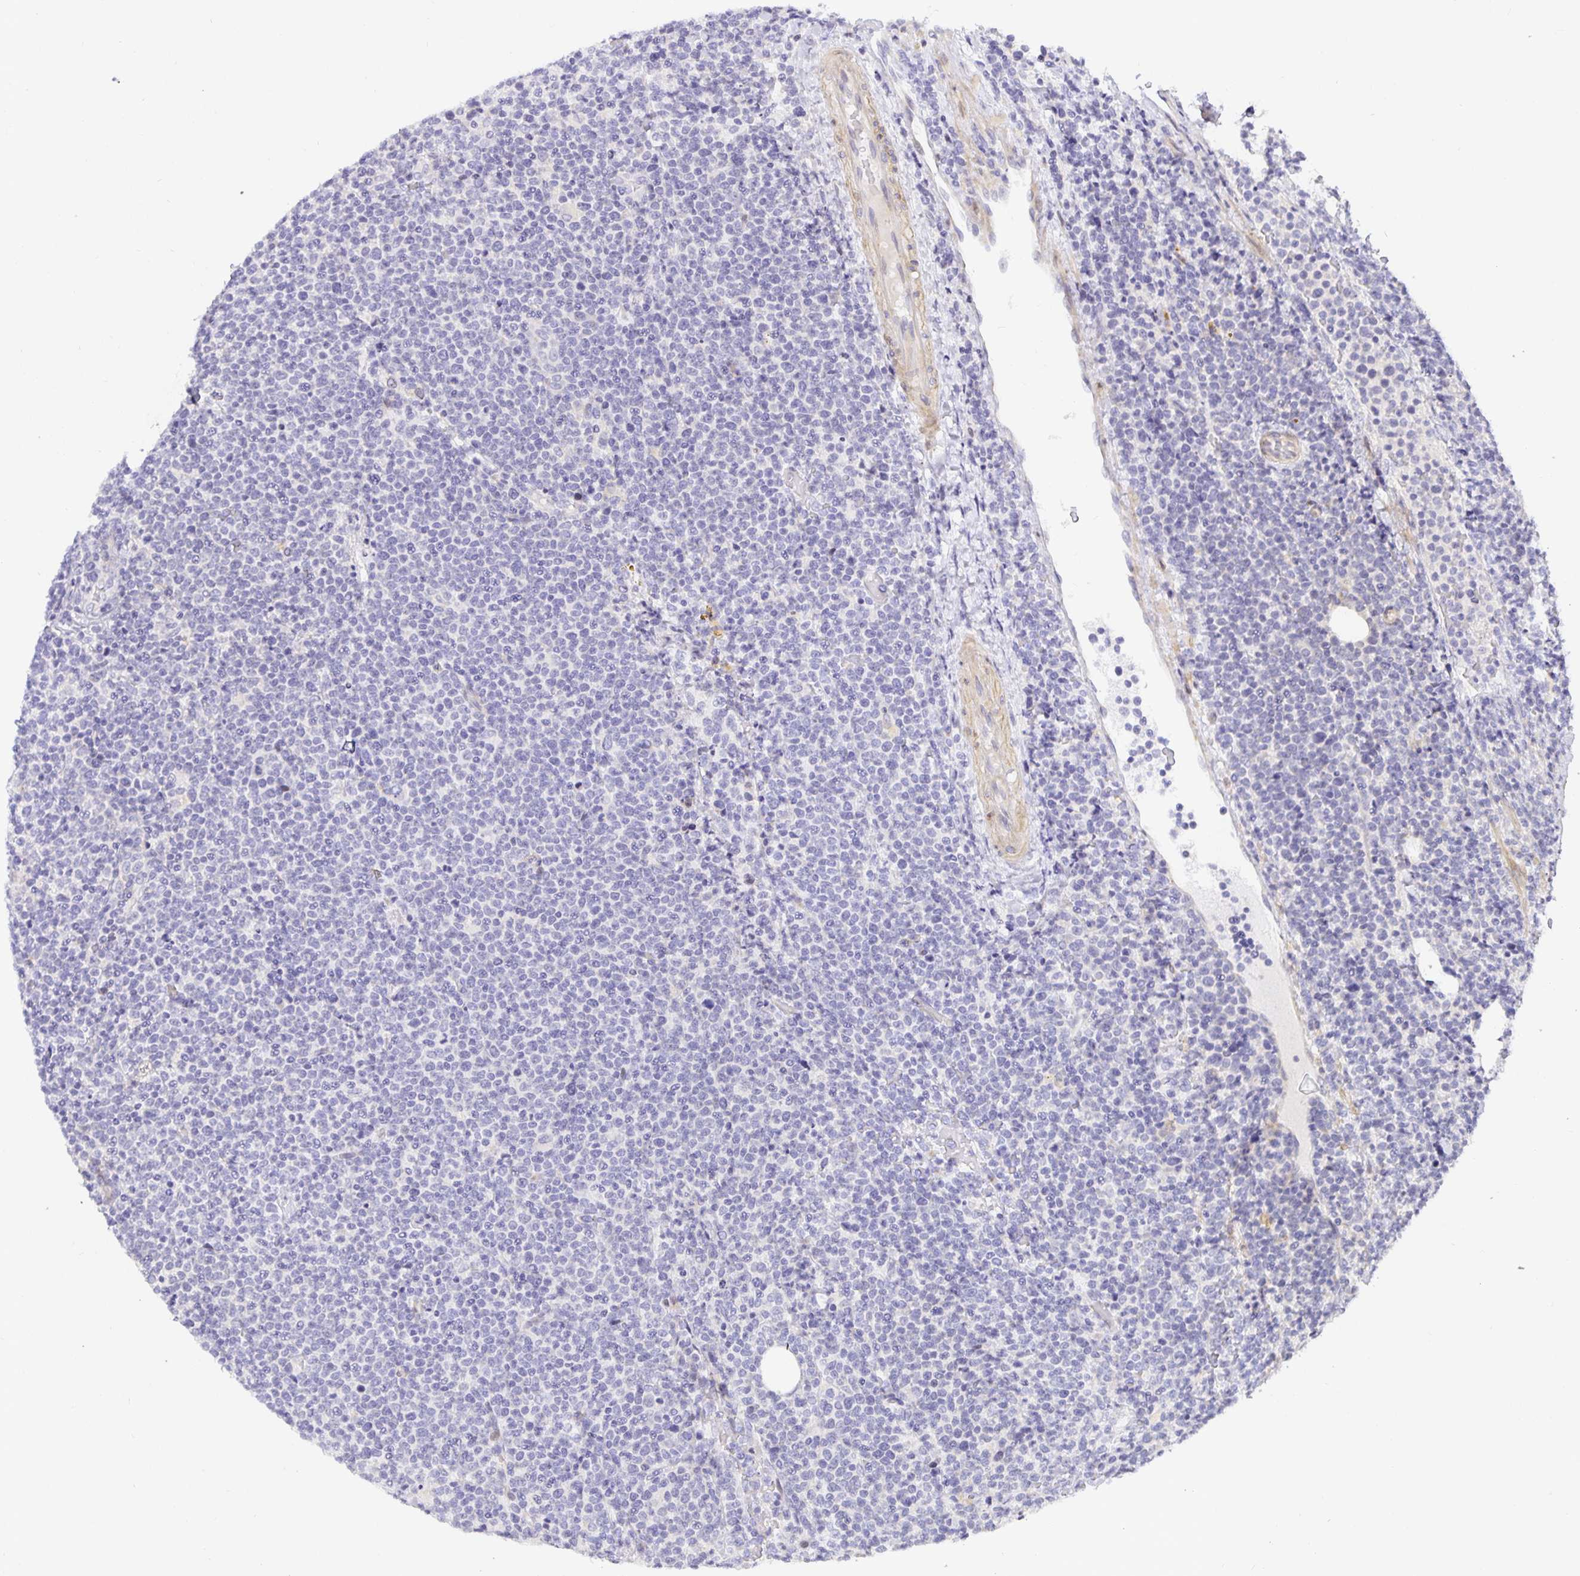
{"staining": {"intensity": "negative", "quantity": "none", "location": "none"}, "tissue": "lymphoma", "cell_type": "Tumor cells", "image_type": "cancer", "snomed": [{"axis": "morphology", "description": "Malignant lymphoma, non-Hodgkin's type, High grade"}, {"axis": "topography", "description": "Lymph node"}], "caption": "Immunohistochemistry photomicrograph of neoplastic tissue: high-grade malignant lymphoma, non-Hodgkin's type stained with DAB reveals no significant protein staining in tumor cells.", "gene": "TJP3", "patient": {"sex": "male", "age": 61}}